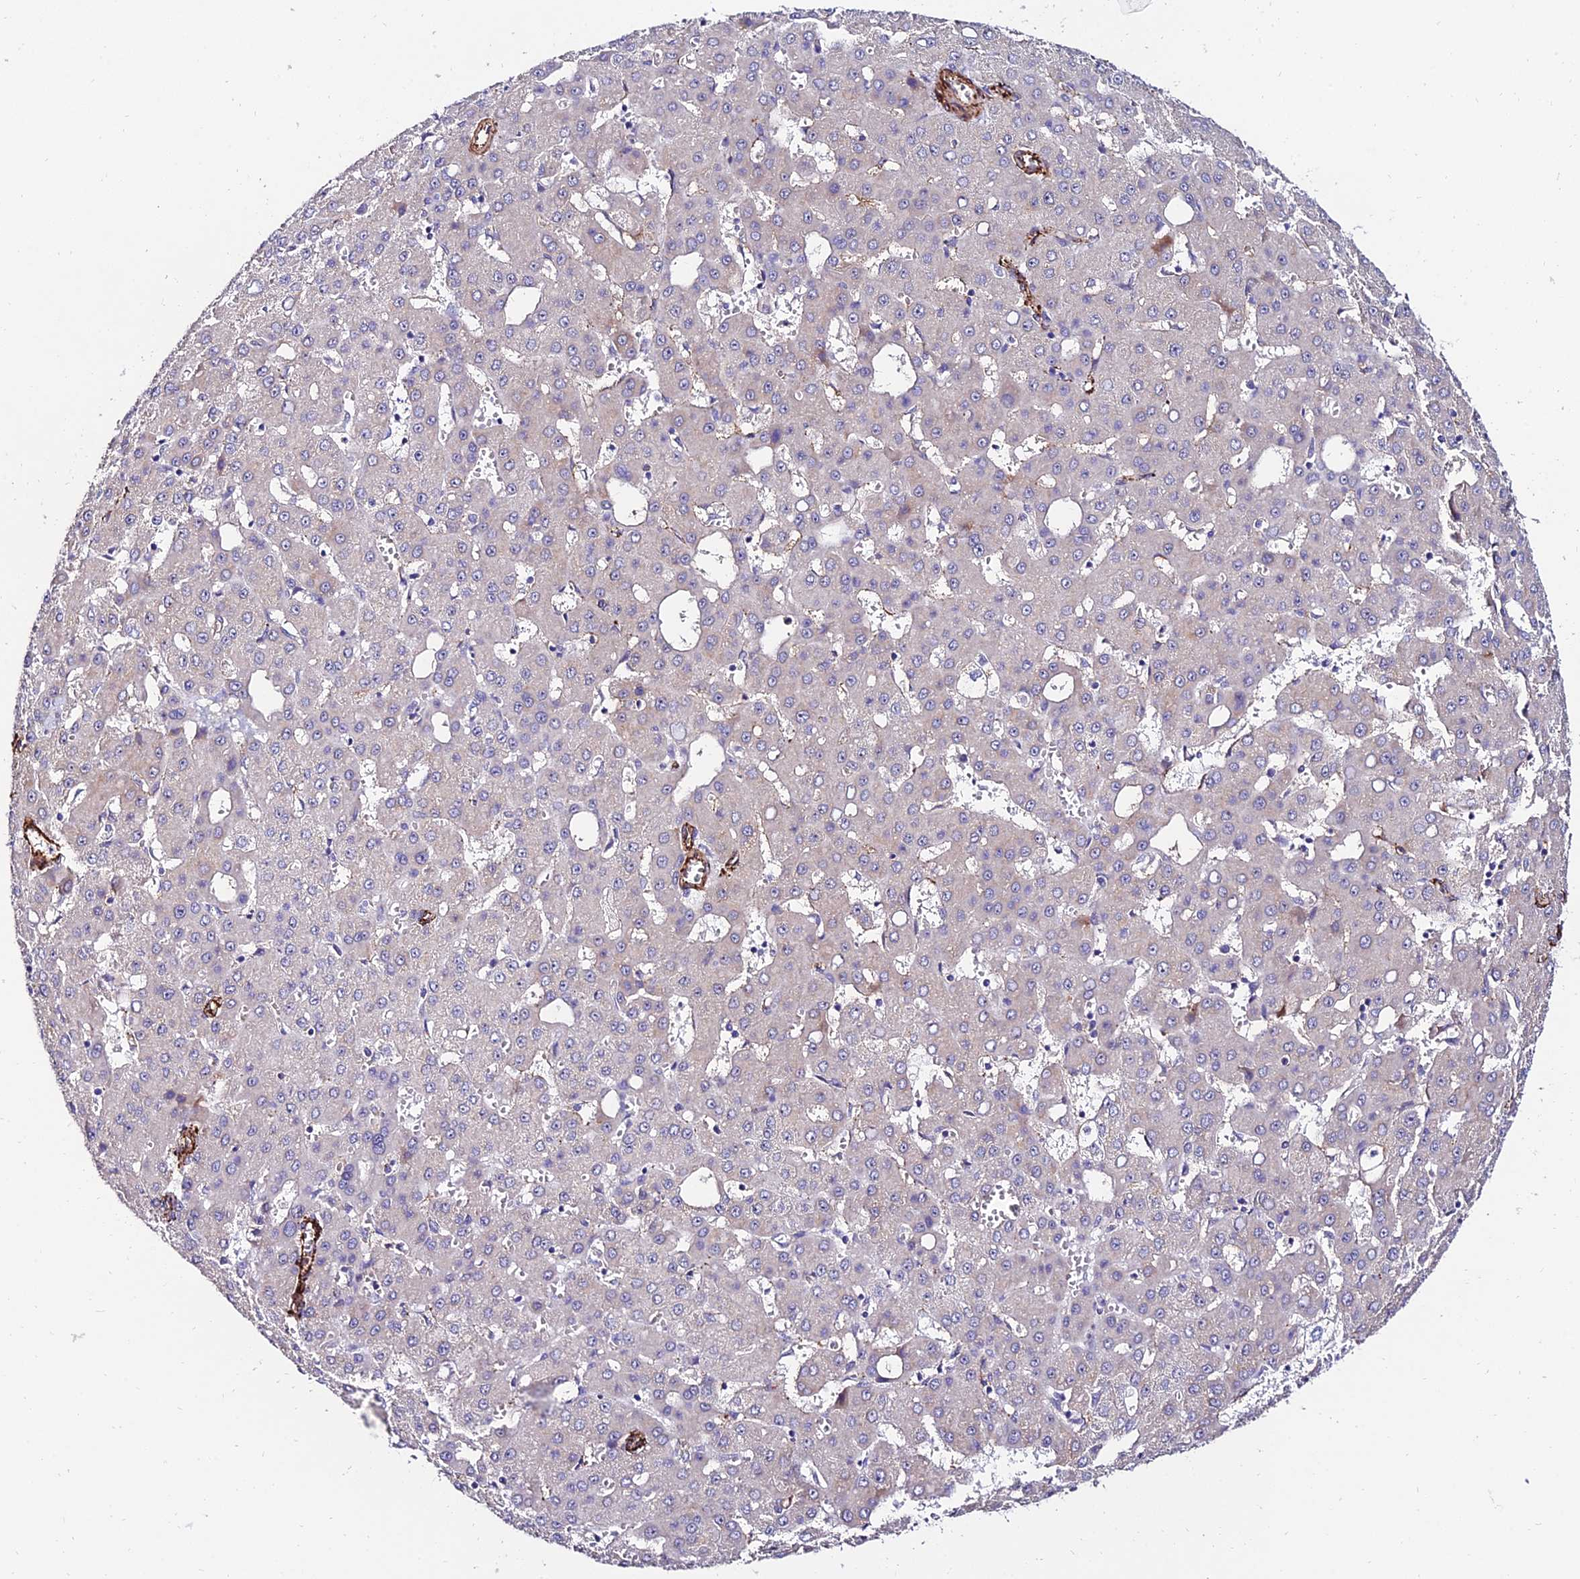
{"staining": {"intensity": "negative", "quantity": "none", "location": "none"}, "tissue": "liver cancer", "cell_type": "Tumor cells", "image_type": "cancer", "snomed": [{"axis": "morphology", "description": "Carcinoma, Hepatocellular, NOS"}, {"axis": "topography", "description": "Liver"}], "caption": "Tumor cells show no significant protein positivity in liver hepatocellular carcinoma.", "gene": "ALDH3B2", "patient": {"sex": "male", "age": 47}}